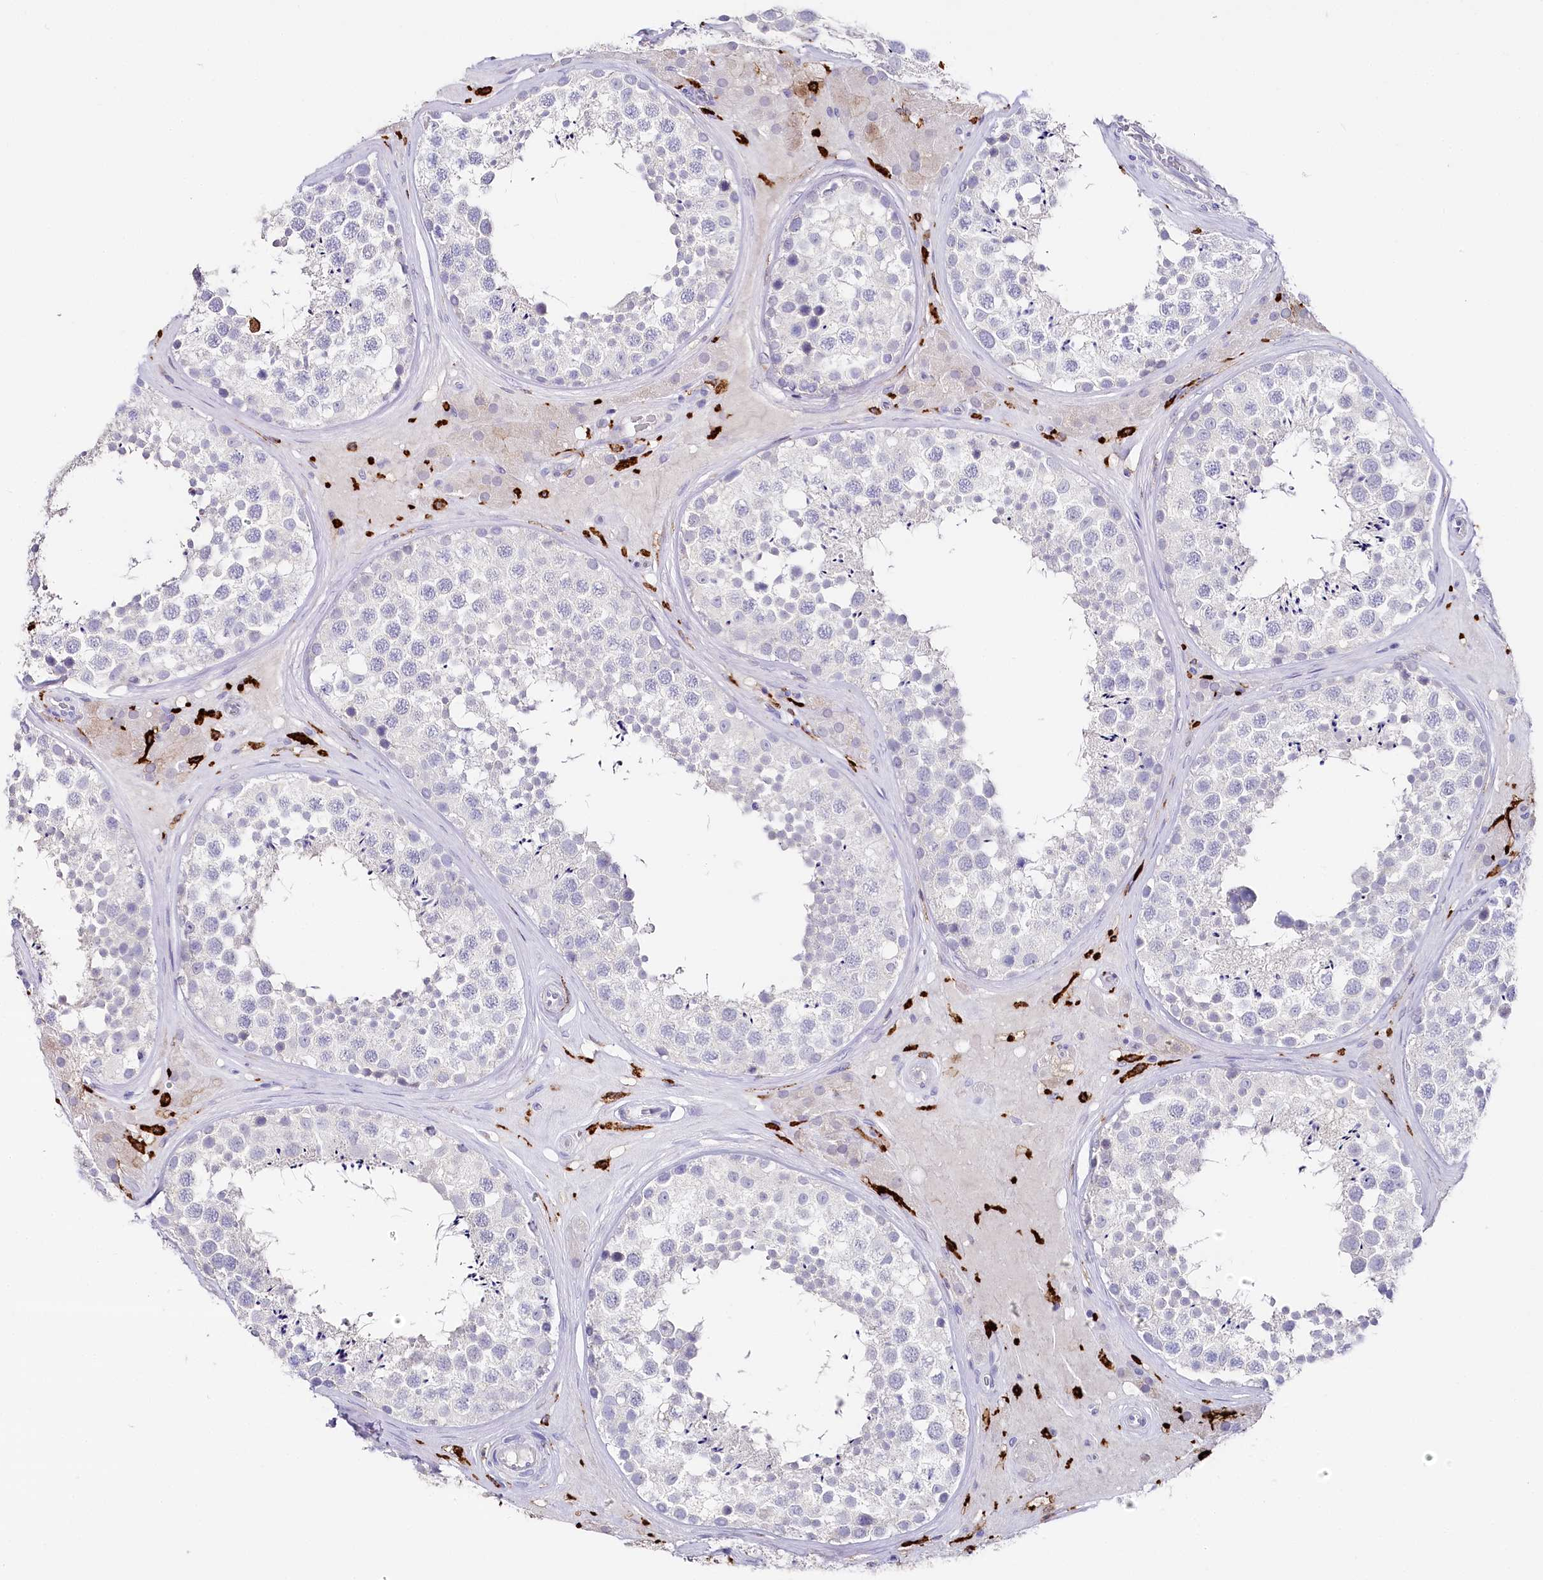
{"staining": {"intensity": "negative", "quantity": "none", "location": "none"}, "tissue": "testis", "cell_type": "Cells in seminiferous ducts", "image_type": "normal", "snomed": [{"axis": "morphology", "description": "Normal tissue, NOS"}, {"axis": "topography", "description": "Testis"}], "caption": "An IHC histopathology image of normal testis is shown. There is no staining in cells in seminiferous ducts of testis. (DAB immunohistochemistry visualized using brightfield microscopy, high magnification).", "gene": "CLEC4M", "patient": {"sex": "male", "age": 46}}